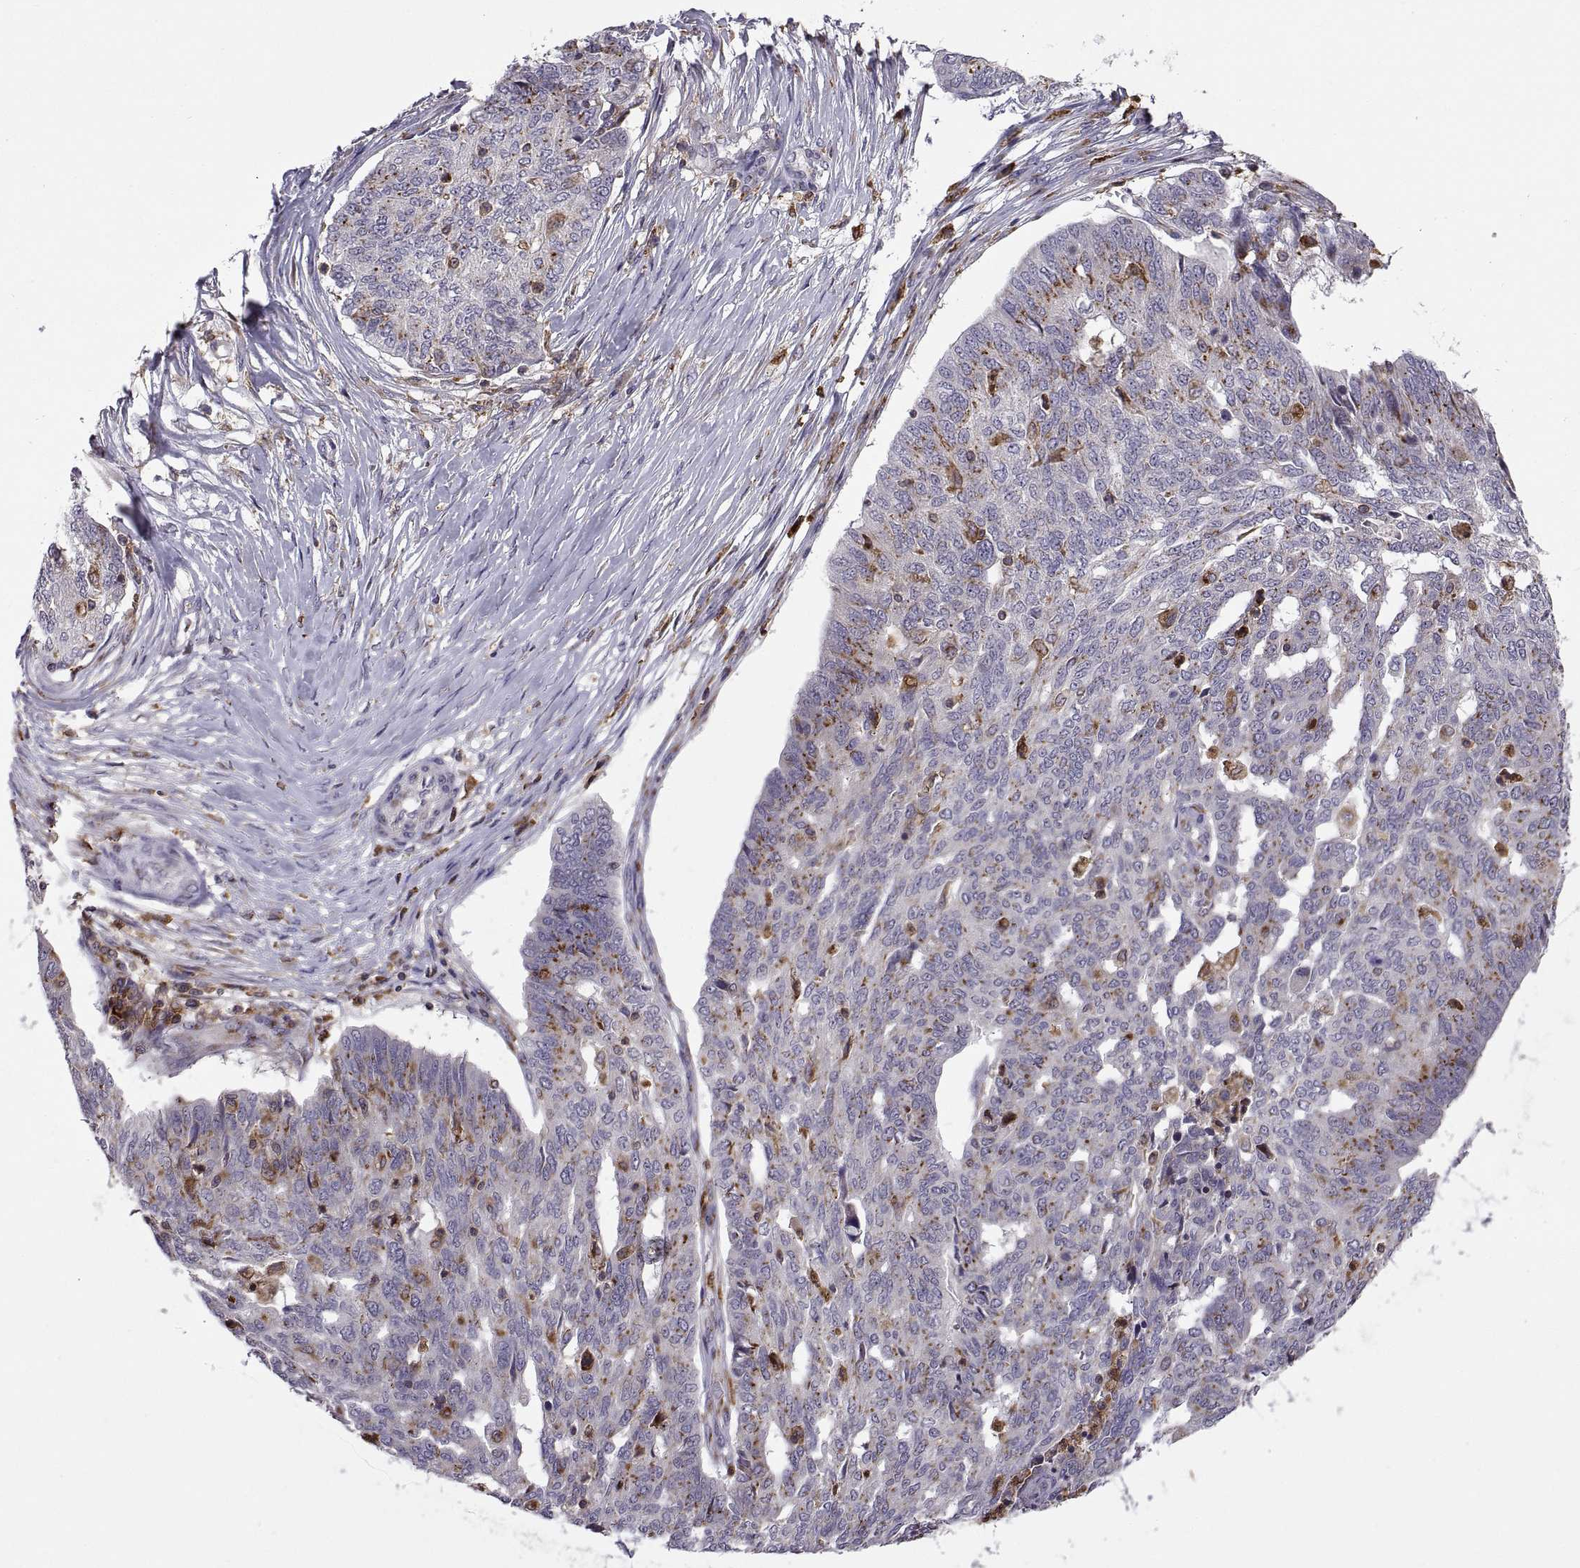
{"staining": {"intensity": "weak", "quantity": "<25%", "location": "cytoplasmic/membranous"}, "tissue": "ovarian cancer", "cell_type": "Tumor cells", "image_type": "cancer", "snomed": [{"axis": "morphology", "description": "Cystadenocarcinoma, serous, NOS"}, {"axis": "topography", "description": "Ovary"}], "caption": "IHC of human ovarian cancer (serous cystadenocarcinoma) displays no positivity in tumor cells.", "gene": "ACAP1", "patient": {"sex": "female", "age": 67}}